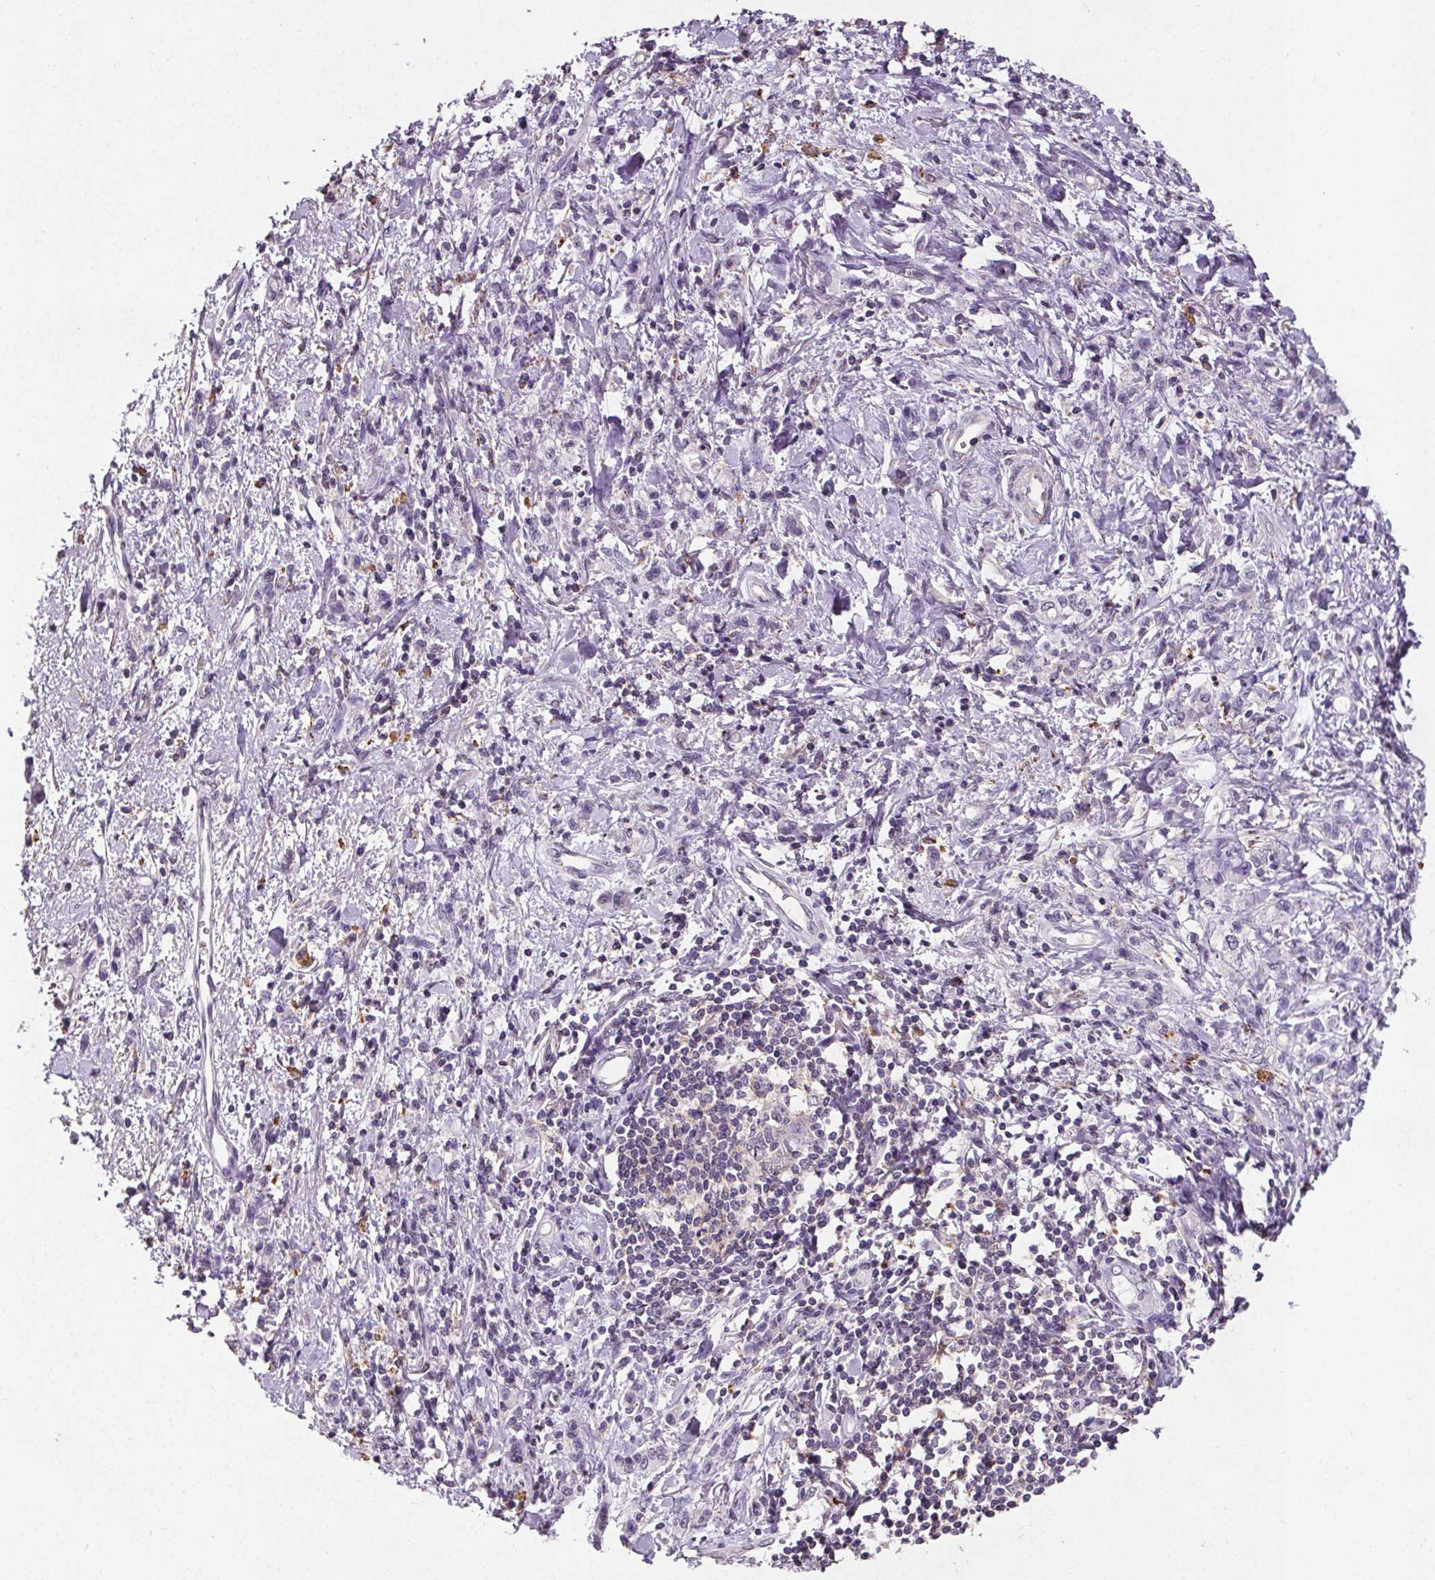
{"staining": {"intensity": "negative", "quantity": "none", "location": "none"}, "tissue": "stomach cancer", "cell_type": "Tumor cells", "image_type": "cancer", "snomed": [{"axis": "morphology", "description": "Adenocarcinoma, NOS"}, {"axis": "topography", "description": "Stomach"}], "caption": "Immunohistochemical staining of human stomach adenocarcinoma reveals no significant expression in tumor cells.", "gene": "C19orf84", "patient": {"sex": "male", "age": 77}}